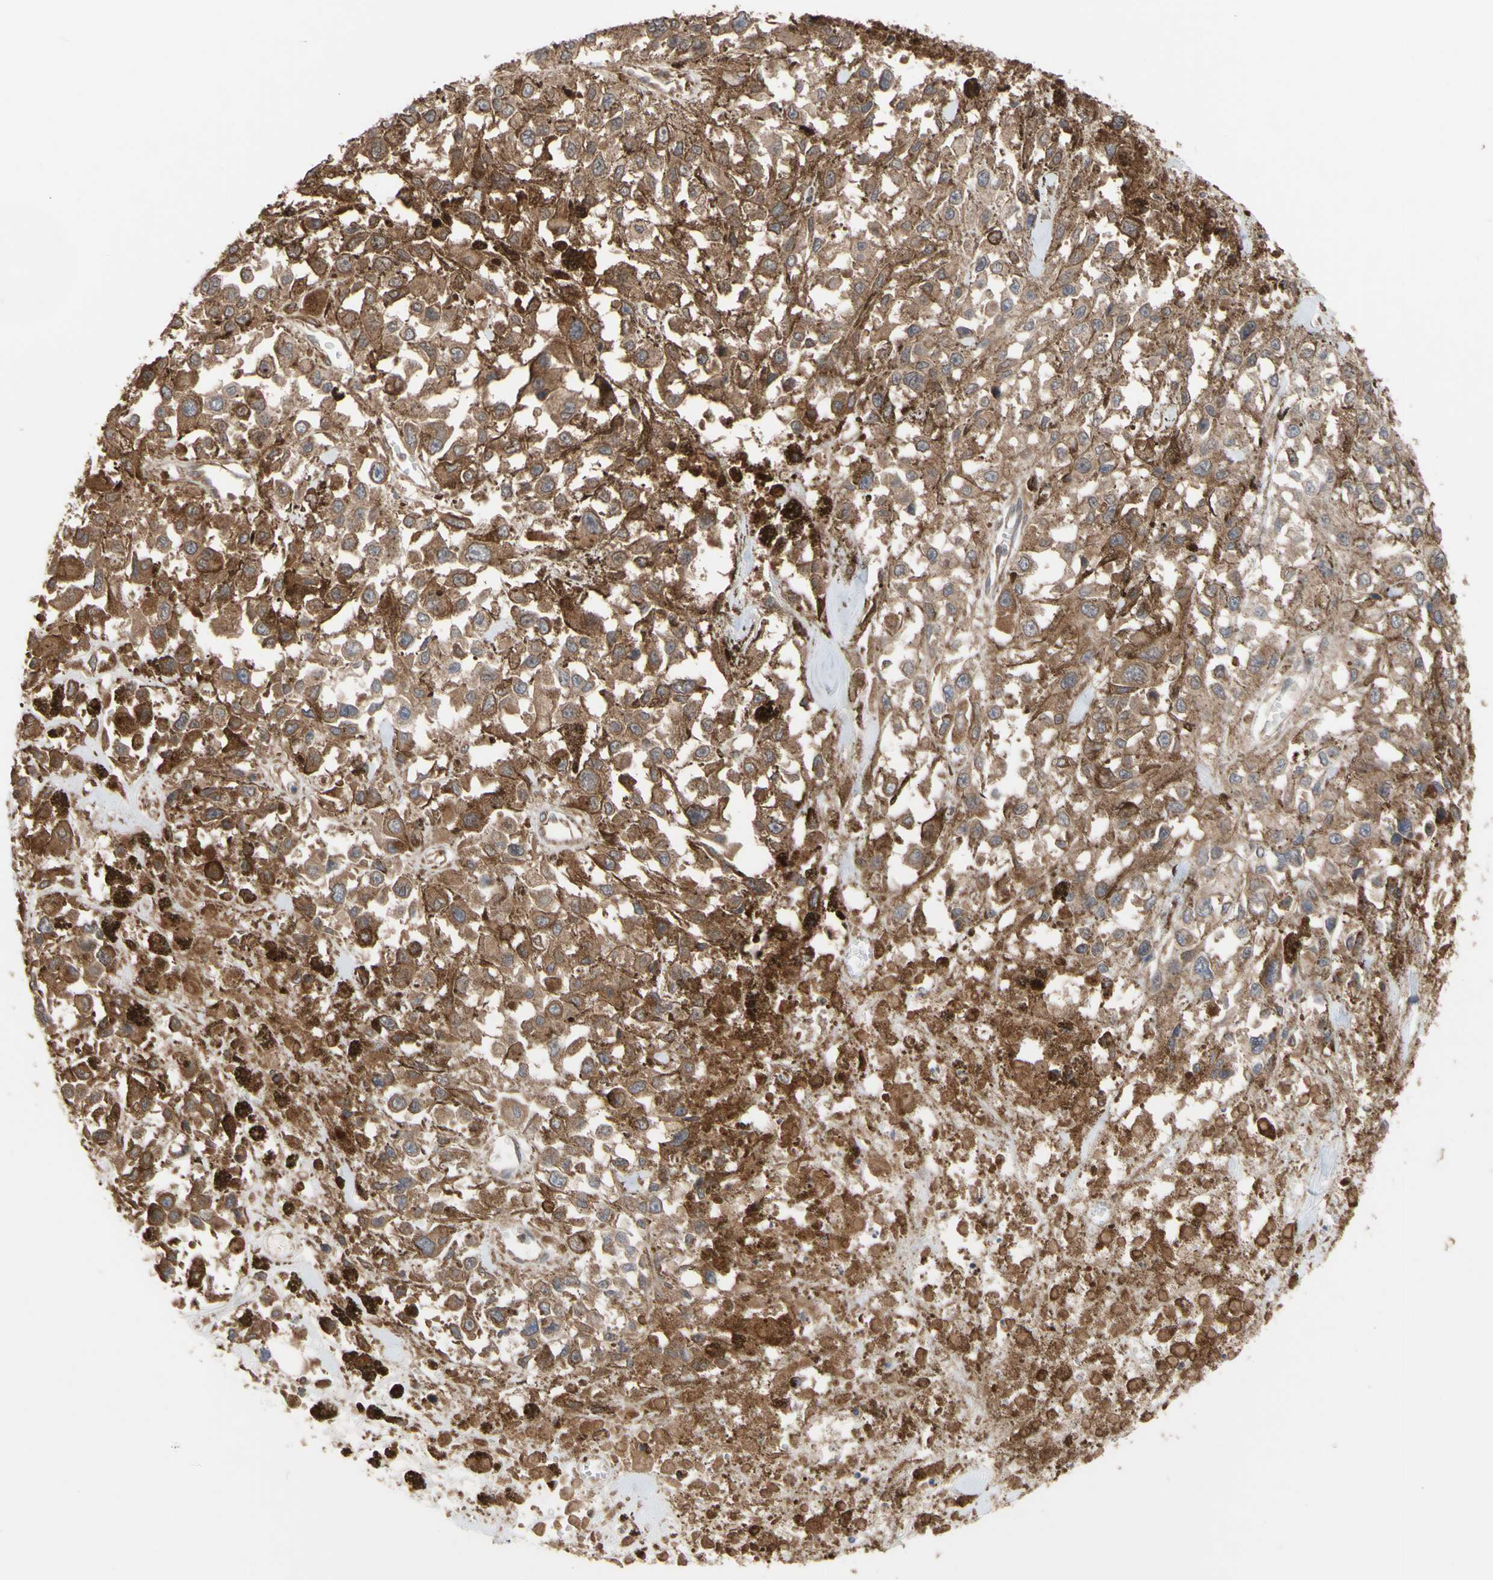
{"staining": {"intensity": "moderate", "quantity": ">75%", "location": "cytoplasmic/membranous"}, "tissue": "melanoma", "cell_type": "Tumor cells", "image_type": "cancer", "snomed": [{"axis": "morphology", "description": "Malignant melanoma, Metastatic site"}, {"axis": "topography", "description": "Lymph node"}], "caption": "A micrograph showing moderate cytoplasmic/membranous positivity in approximately >75% of tumor cells in malignant melanoma (metastatic site), as visualized by brown immunohistochemical staining.", "gene": "NECTIN3", "patient": {"sex": "male", "age": 59}}